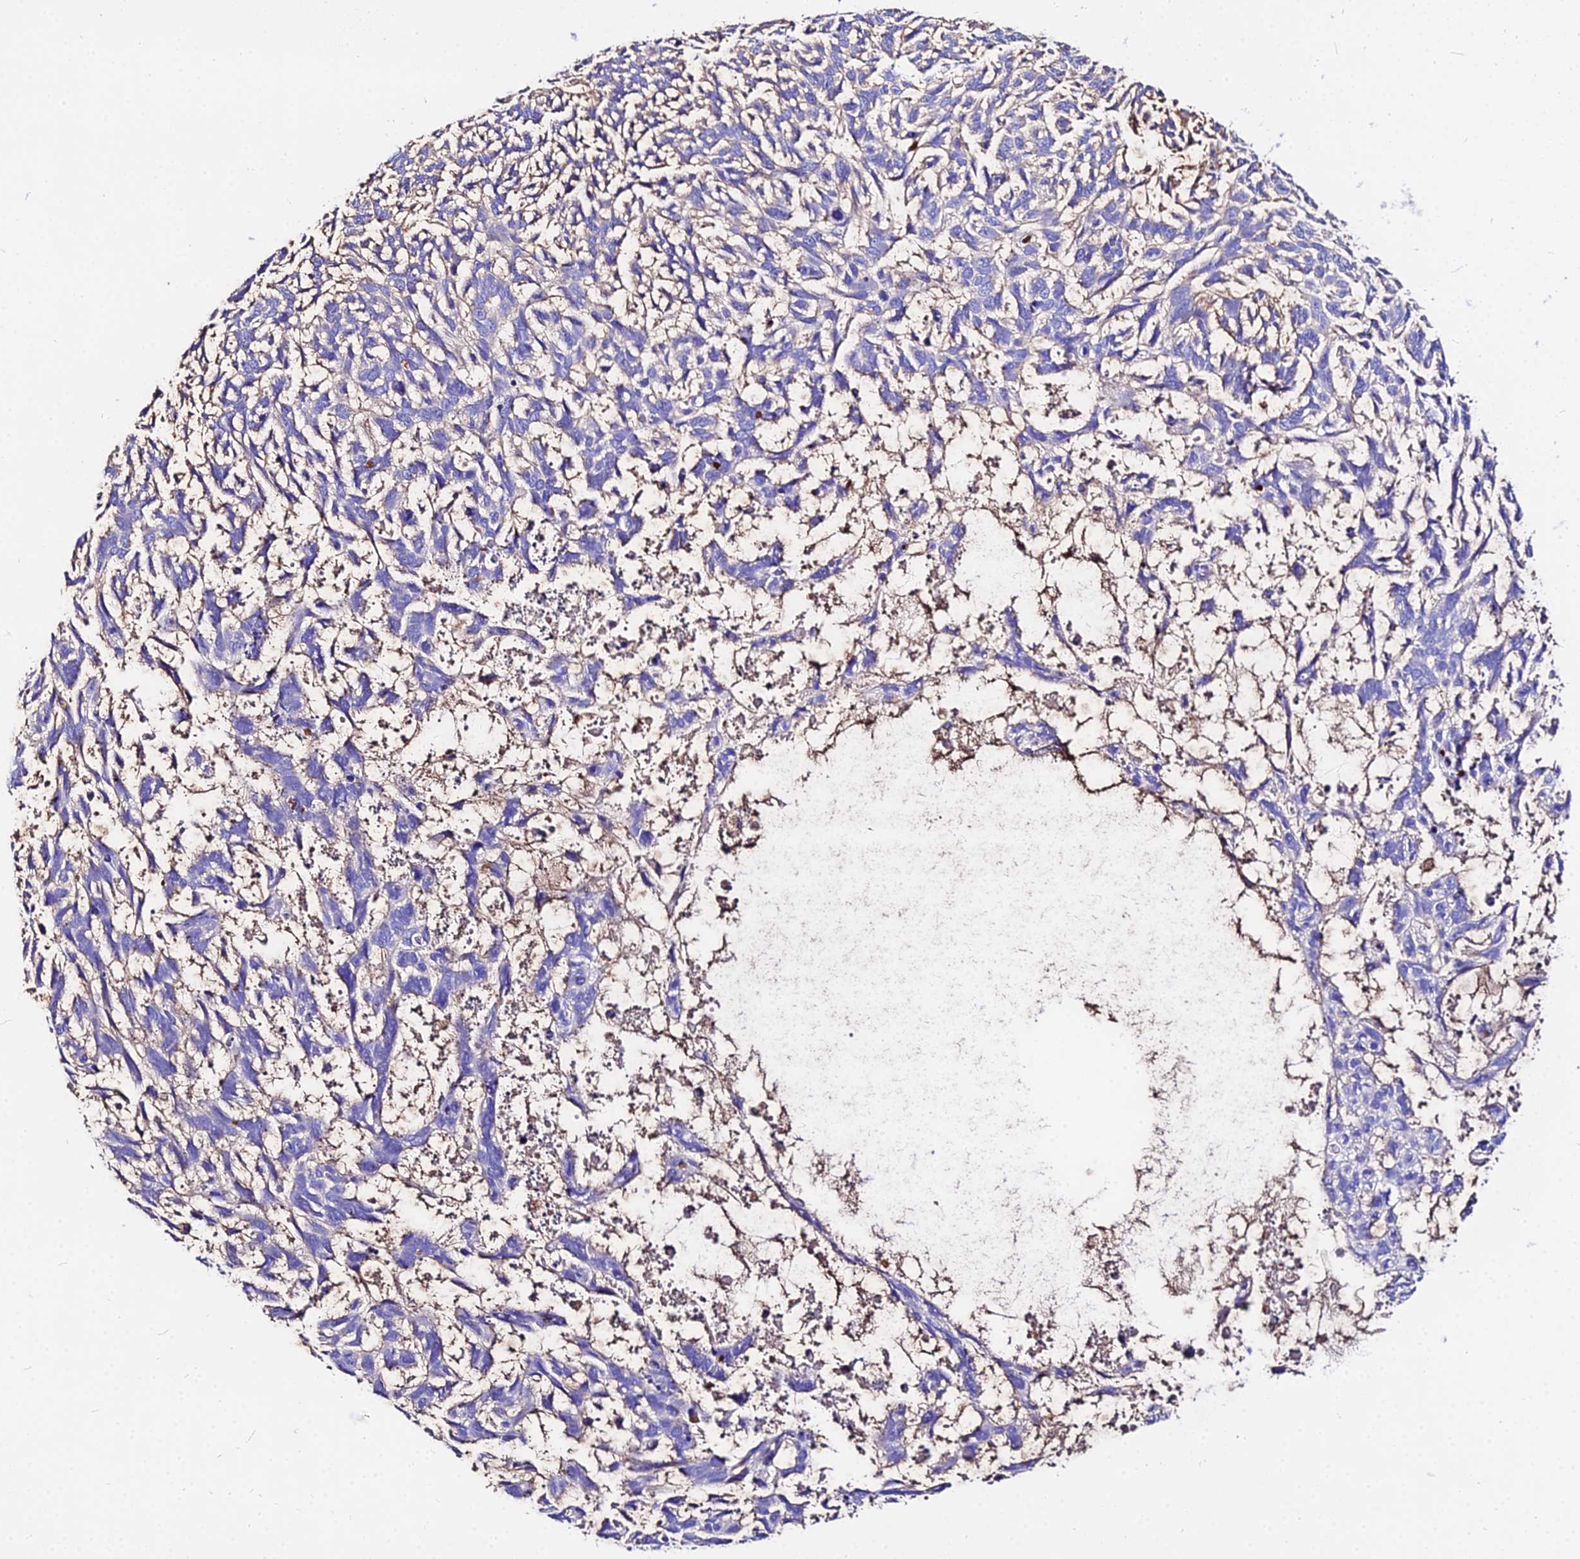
{"staining": {"intensity": "negative", "quantity": "none", "location": "none"}, "tissue": "skin cancer", "cell_type": "Tumor cells", "image_type": "cancer", "snomed": [{"axis": "morphology", "description": "Basal cell carcinoma"}, {"axis": "topography", "description": "Skin"}], "caption": "An IHC image of skin cancer is shown. There is no staining in tumor cells of skin cancer. Brightfield microscopy of immunohistochemistry (IHC) stained with DAB (brown) and hematoxylin (blue), captured at high magnification.", "gene": "DAW1", "patient": {"sex": "male", "age": 88}}